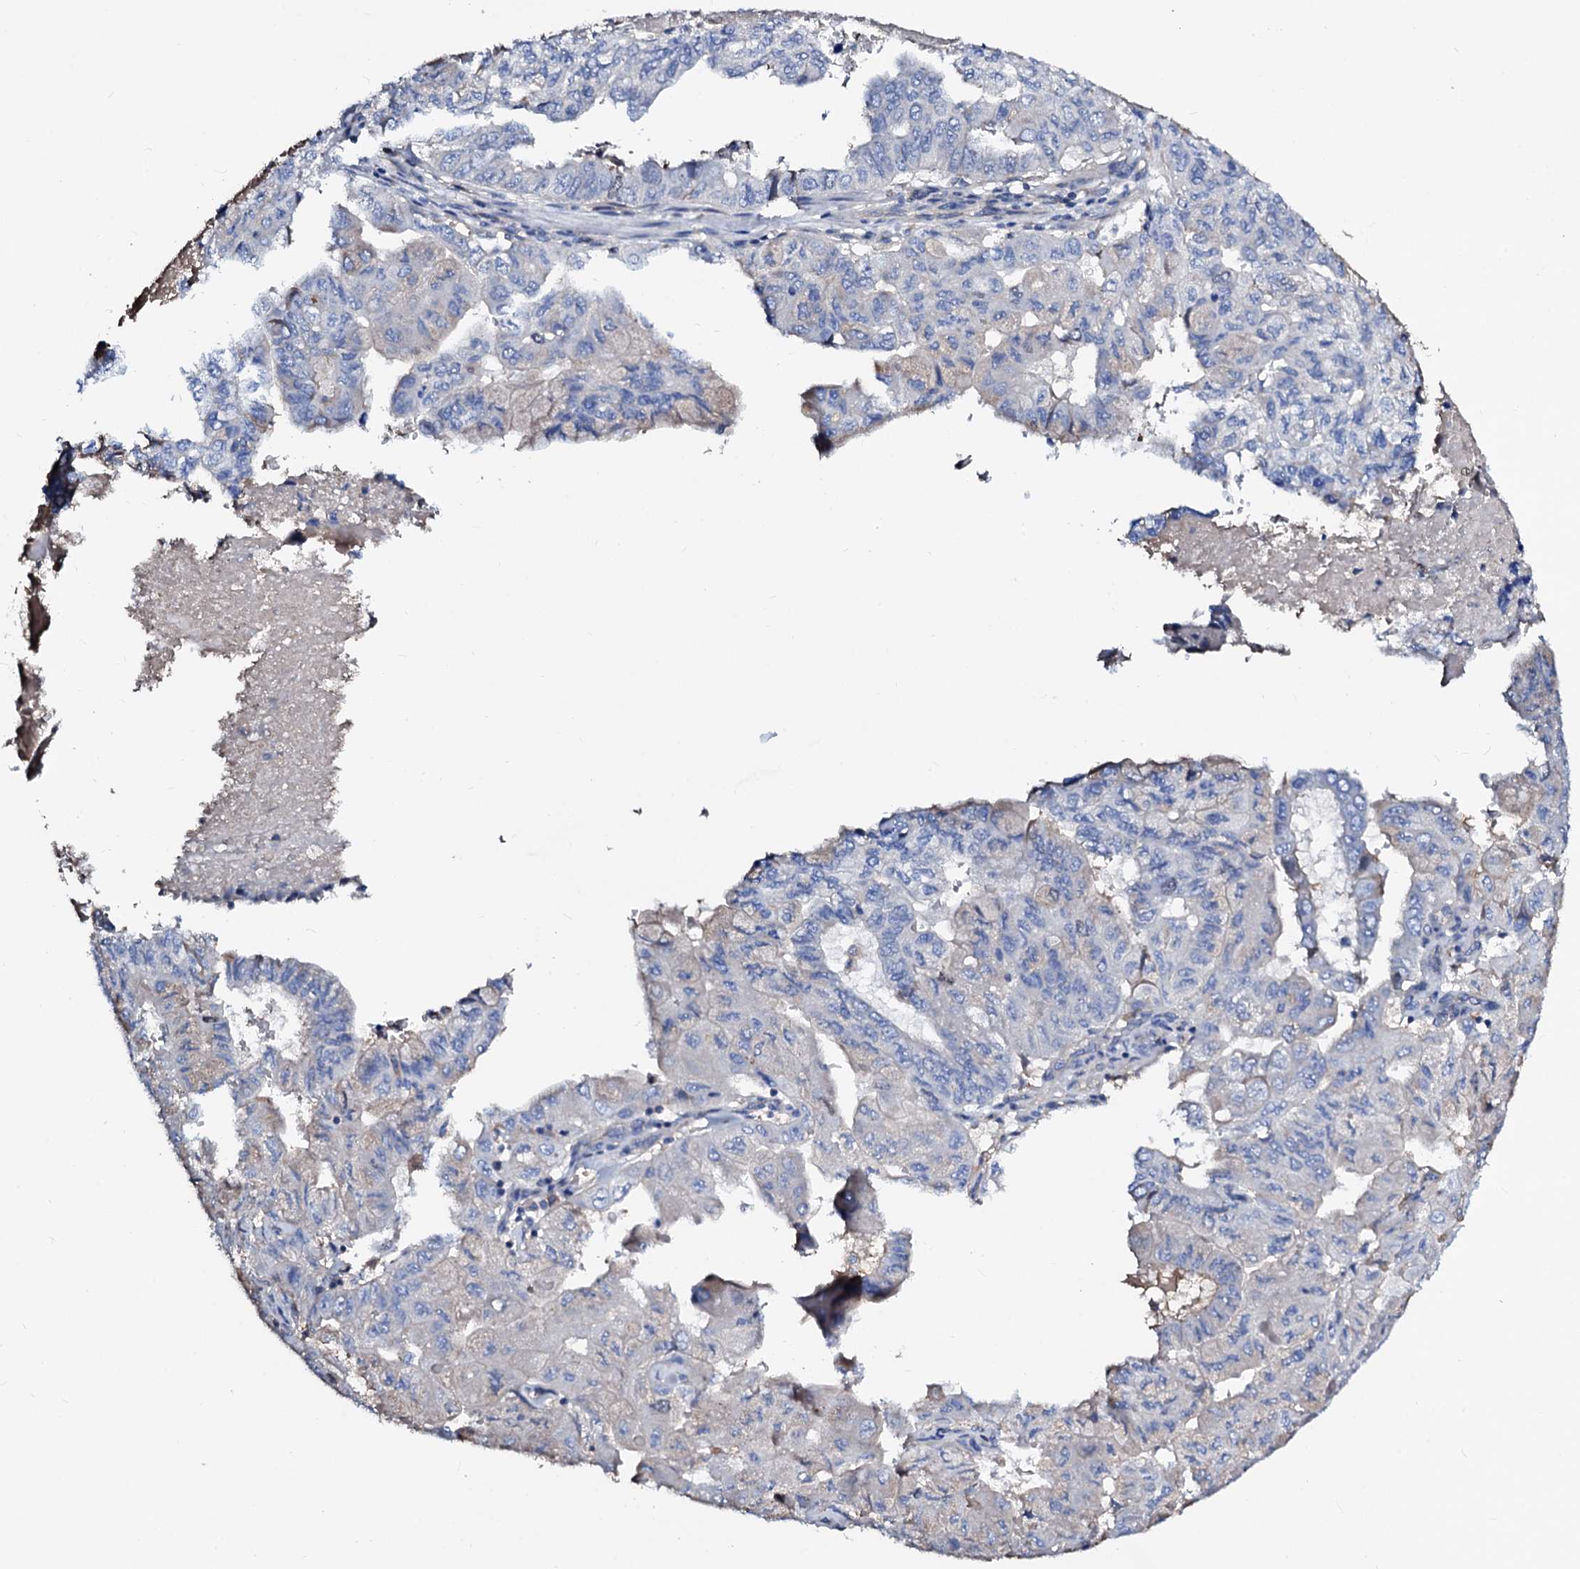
{"staining": {"intensity": "negative", "quantity": "none", "location": "none"}, "tissue": "pancreatic cancer", "cell_type": "Tumor cells", "image_type": "cancer", "snomed": [{"axis": "morphology", "description": "Adenocarcinoma, NOS"}, {"axis": "topography", "description": "Pancreas"}], "caption": "Pancreatic adenocarcinoma was stained to show a protein in brown. There is no significant staining in tumor cells.", "gene": "CSKMT", "patient": {"sex": "male", "age": 51}}